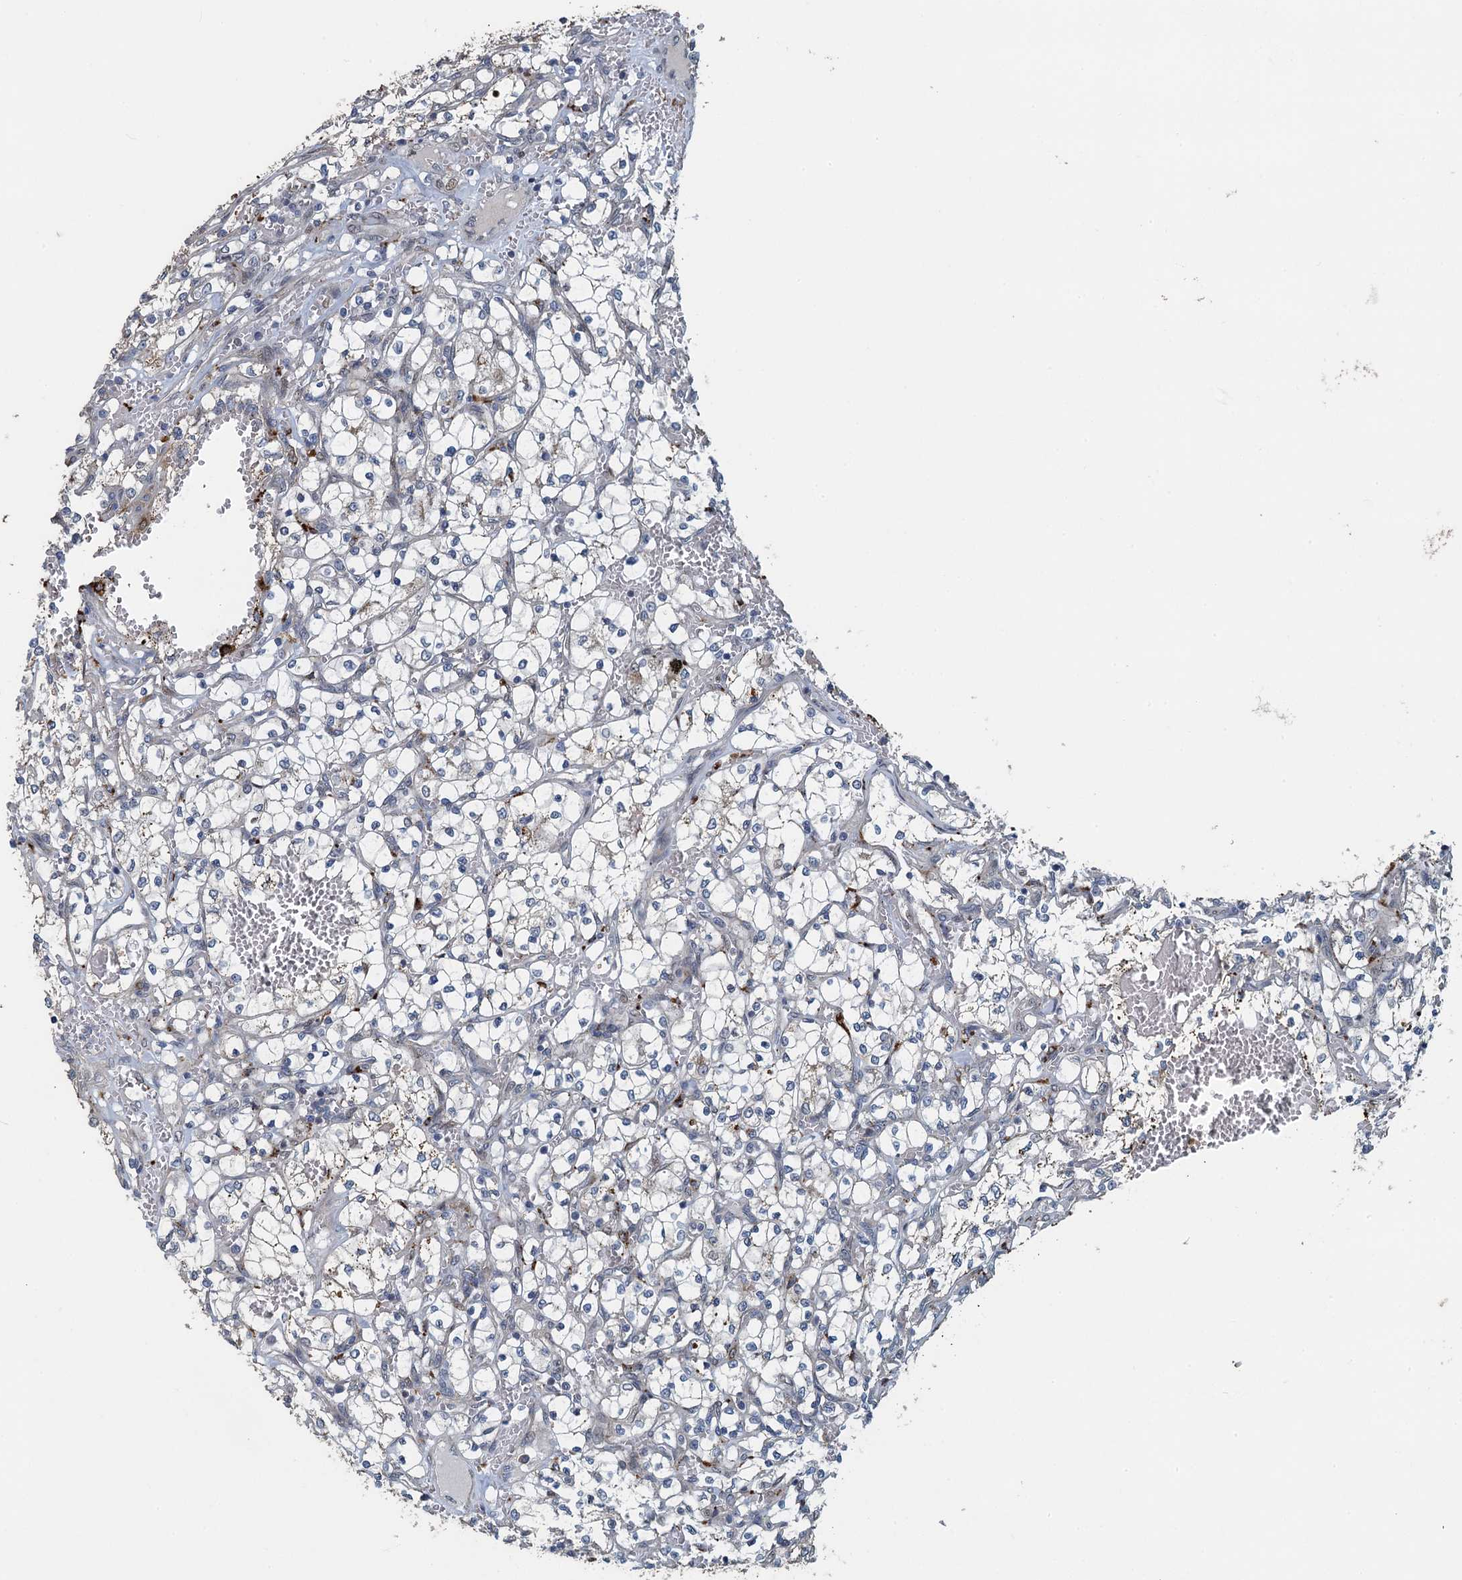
{"staining": {"intensity": "negative", "quantity": "none", "location": "none"}, "tissue": "renal cancer", "cell_type": "Tumor cells", "image_type": "cancer", "snomed": [{"axis": "morphology", "description": "Adenocarcinoma, NOS"}, {"axis": "topography", "description": "Kidney"}], "caption": "DAB immunohistochemical staining of human adenocarcinoma (renal) displays no significant staining in tumor cells. The staining was performed using DAB (3,3'-diaminobenzidine) to visualize the protein expression in brown, while the nuclei were stained in blue with hematoxylin (Magnification: 20x).", "gene": "AGRN", "patient": {"sex": "female", "age": 69}}